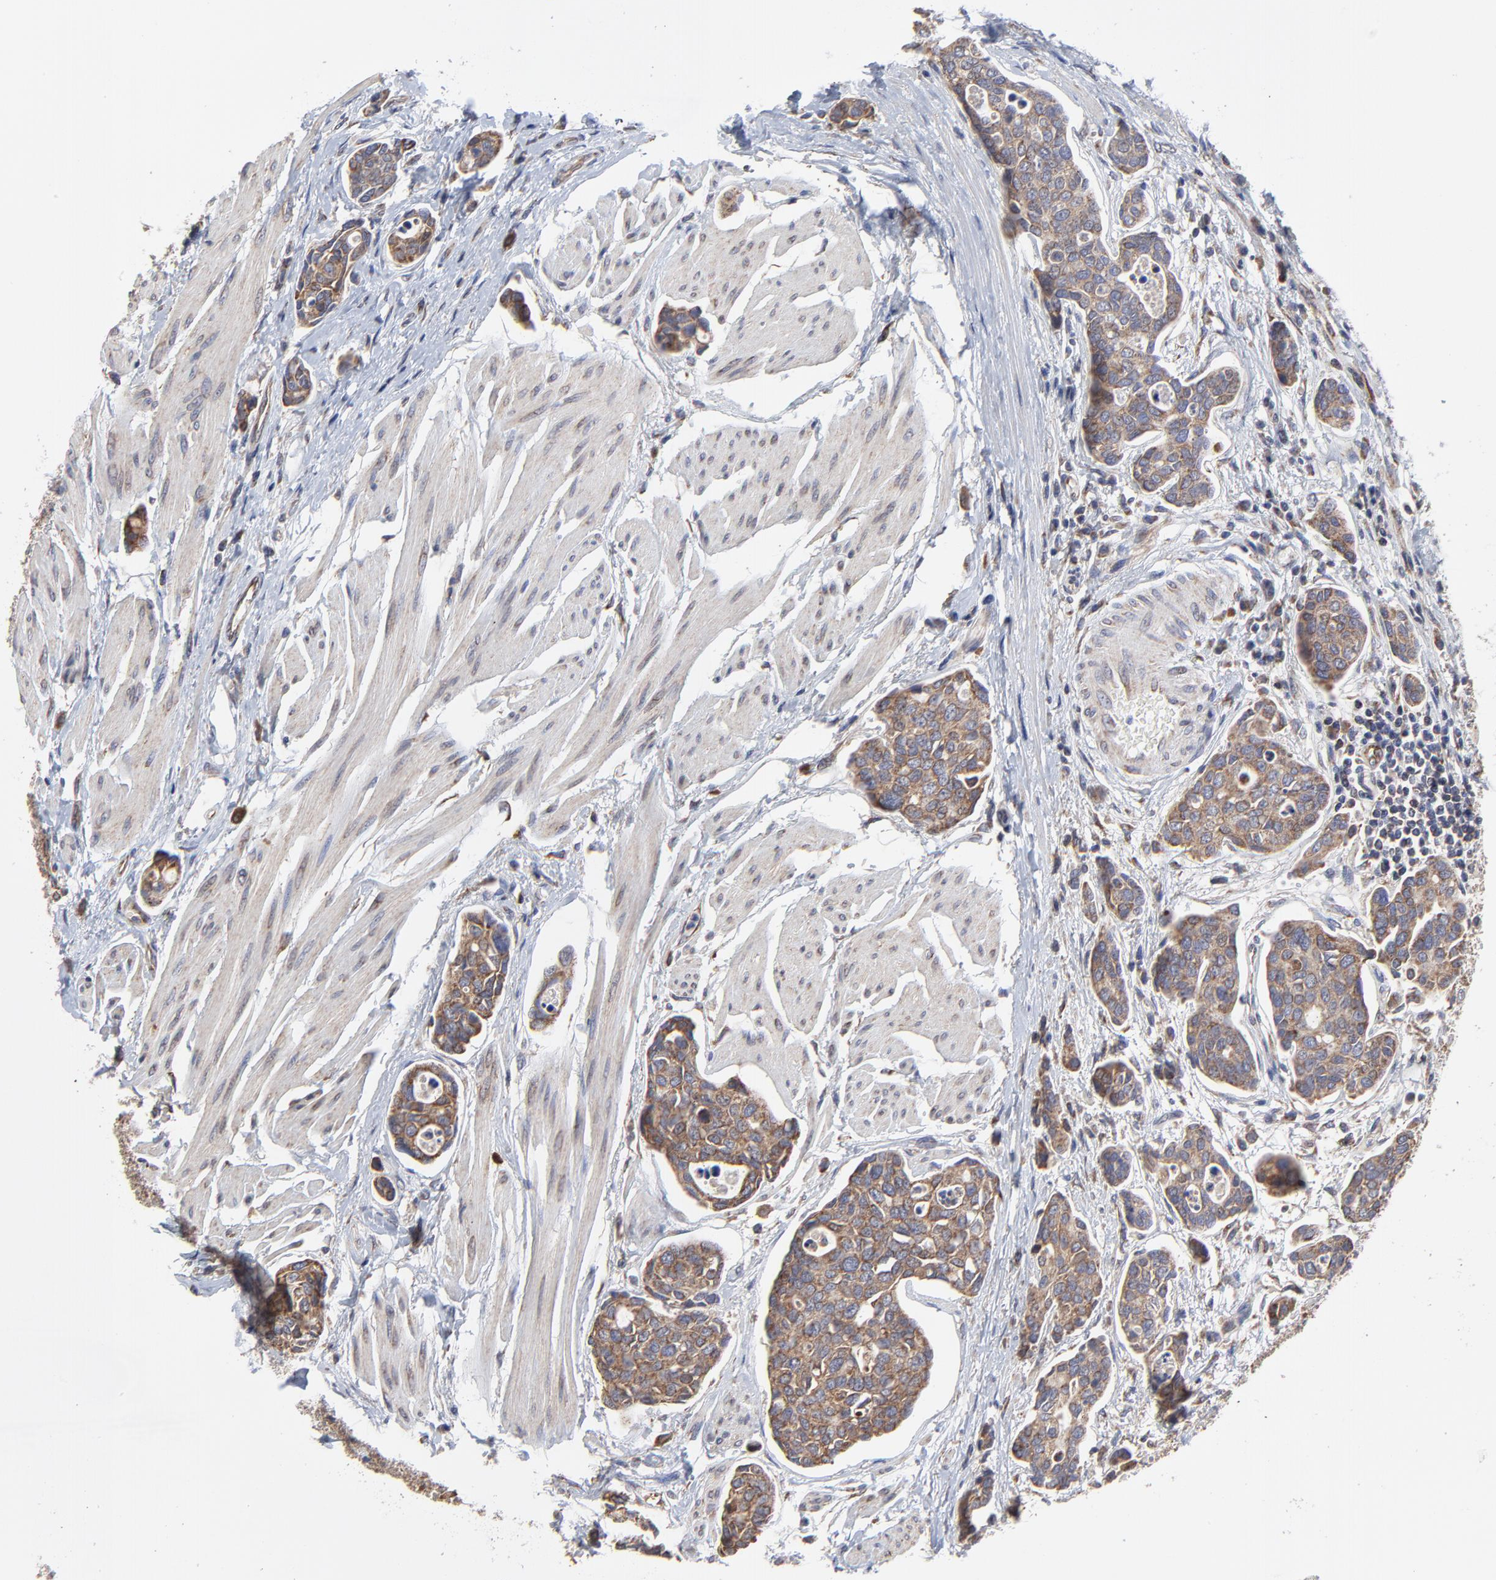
{"staining": {"intensity": "weak", "quantity": ">75%", "location": "cytoplasmic/membranous"}, "tissue": "urothelial cancer", "cell_type": "Tumor cells", "image_type": "cancer", "snomed": [{"axis": "morphology", "description": "Urothelial carcinoma, High grade"}, {"axis": "topography", "description": "Urinary bladder"}], "caption": "Immunohistochemistry (DAB) staining of urothelial carcinoma (high-grade) shows weak cytoplasmic/membranous protein staining in about >75% of tumor cells. (DAB IHC, brown staining for protein, blue staining for nuclei).", "gene": "ZNF550", "patient": {"sex": "male", "age": 78}}